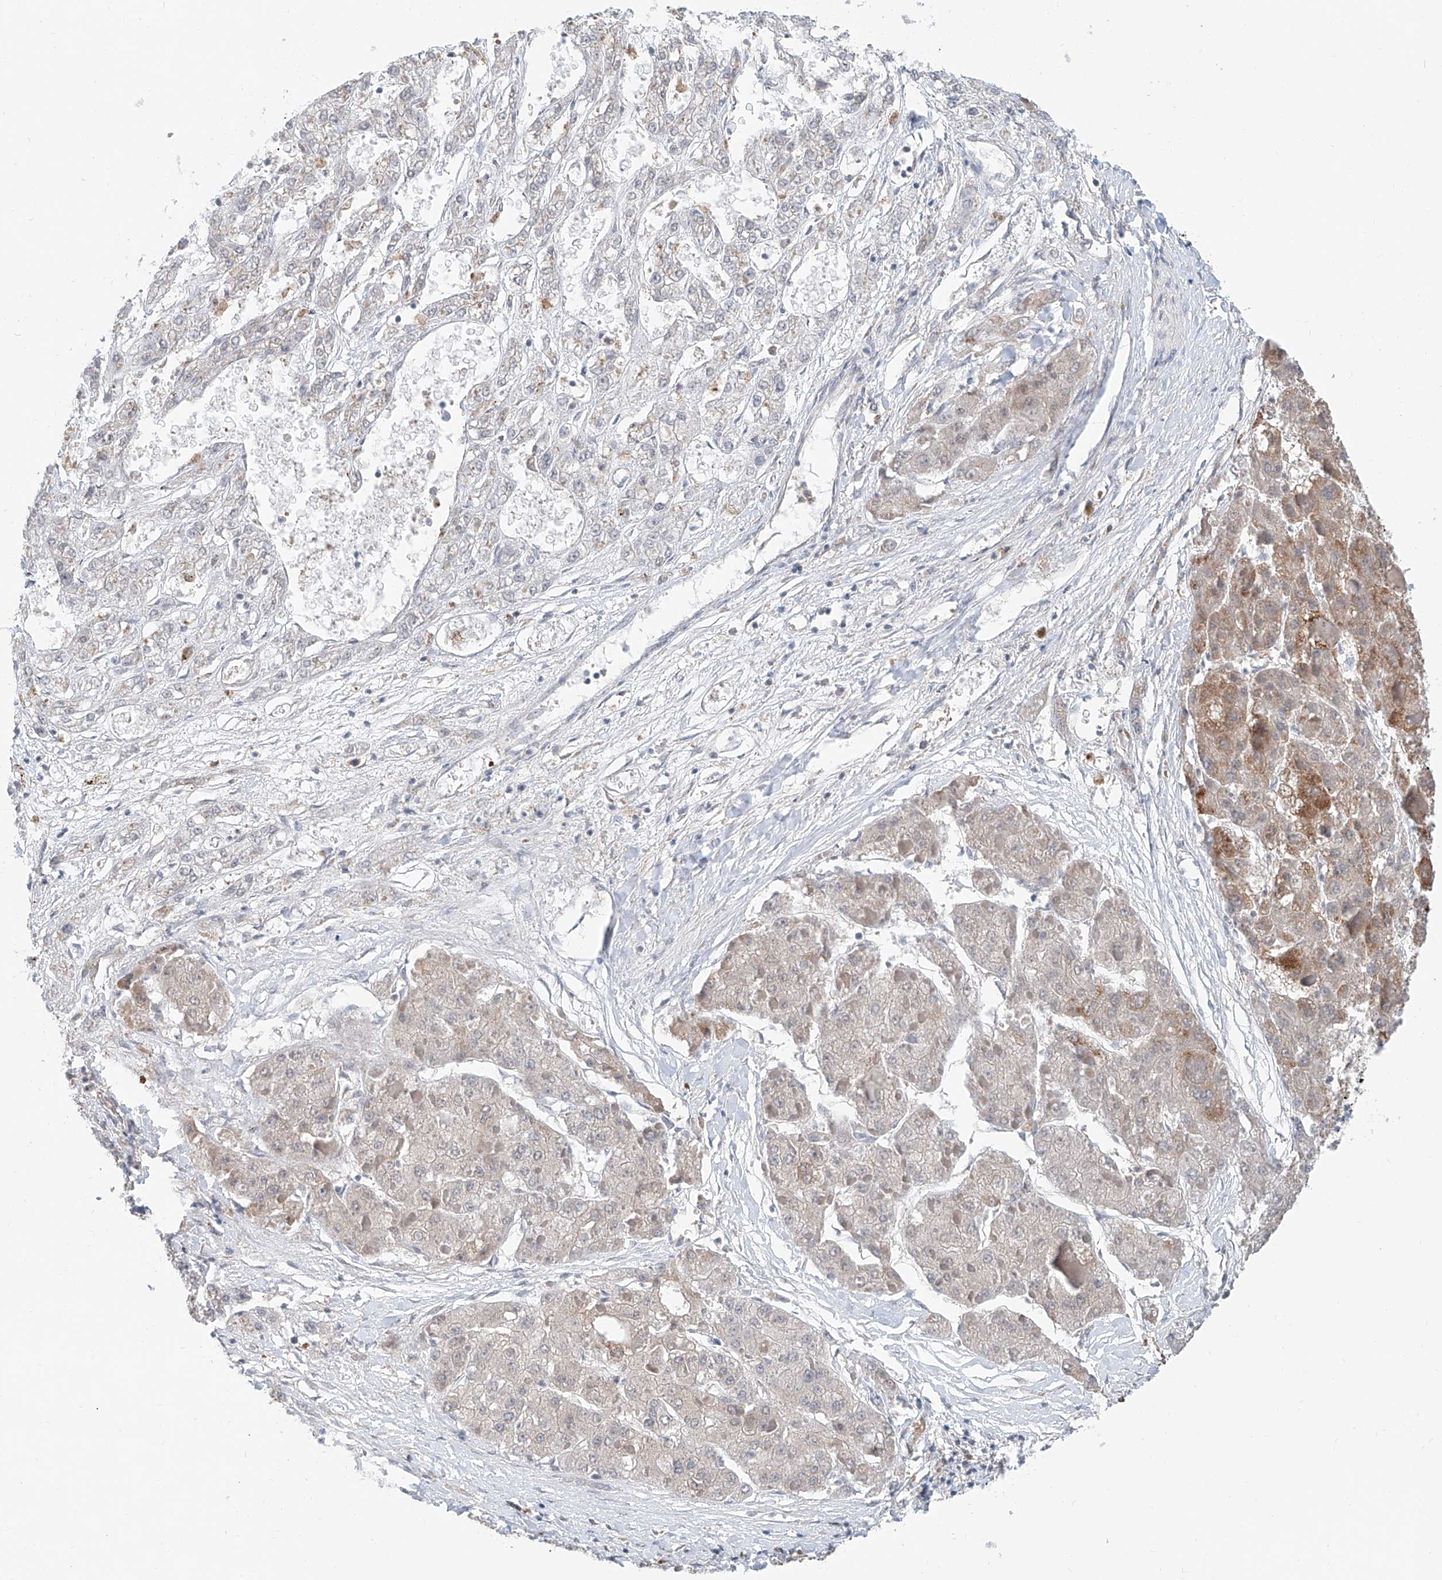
{"staining": {"intensity": "weak", "quantity": "25%-75%", "location": "cytoplasmic/membranous"}, "tissue": "liver cancer", "cell_type": "Tumor cells", "image_type": "cancer", "snomed": [{"axis": "morphology", "description": "Carcinoma, Hepatocellular, NOS"}, {"axis": "topography", "description": "Liver"}], "caption": "This histopathology image reveals immunohistochemistry (IHC) staining of human liver hepatocellular carcinoma, with low weak cytoplasmic/membranous staining in about 25%-75% of tumor cells.", "gene": "KCNK10", "patient": {"sex": "female", "age": 73}}